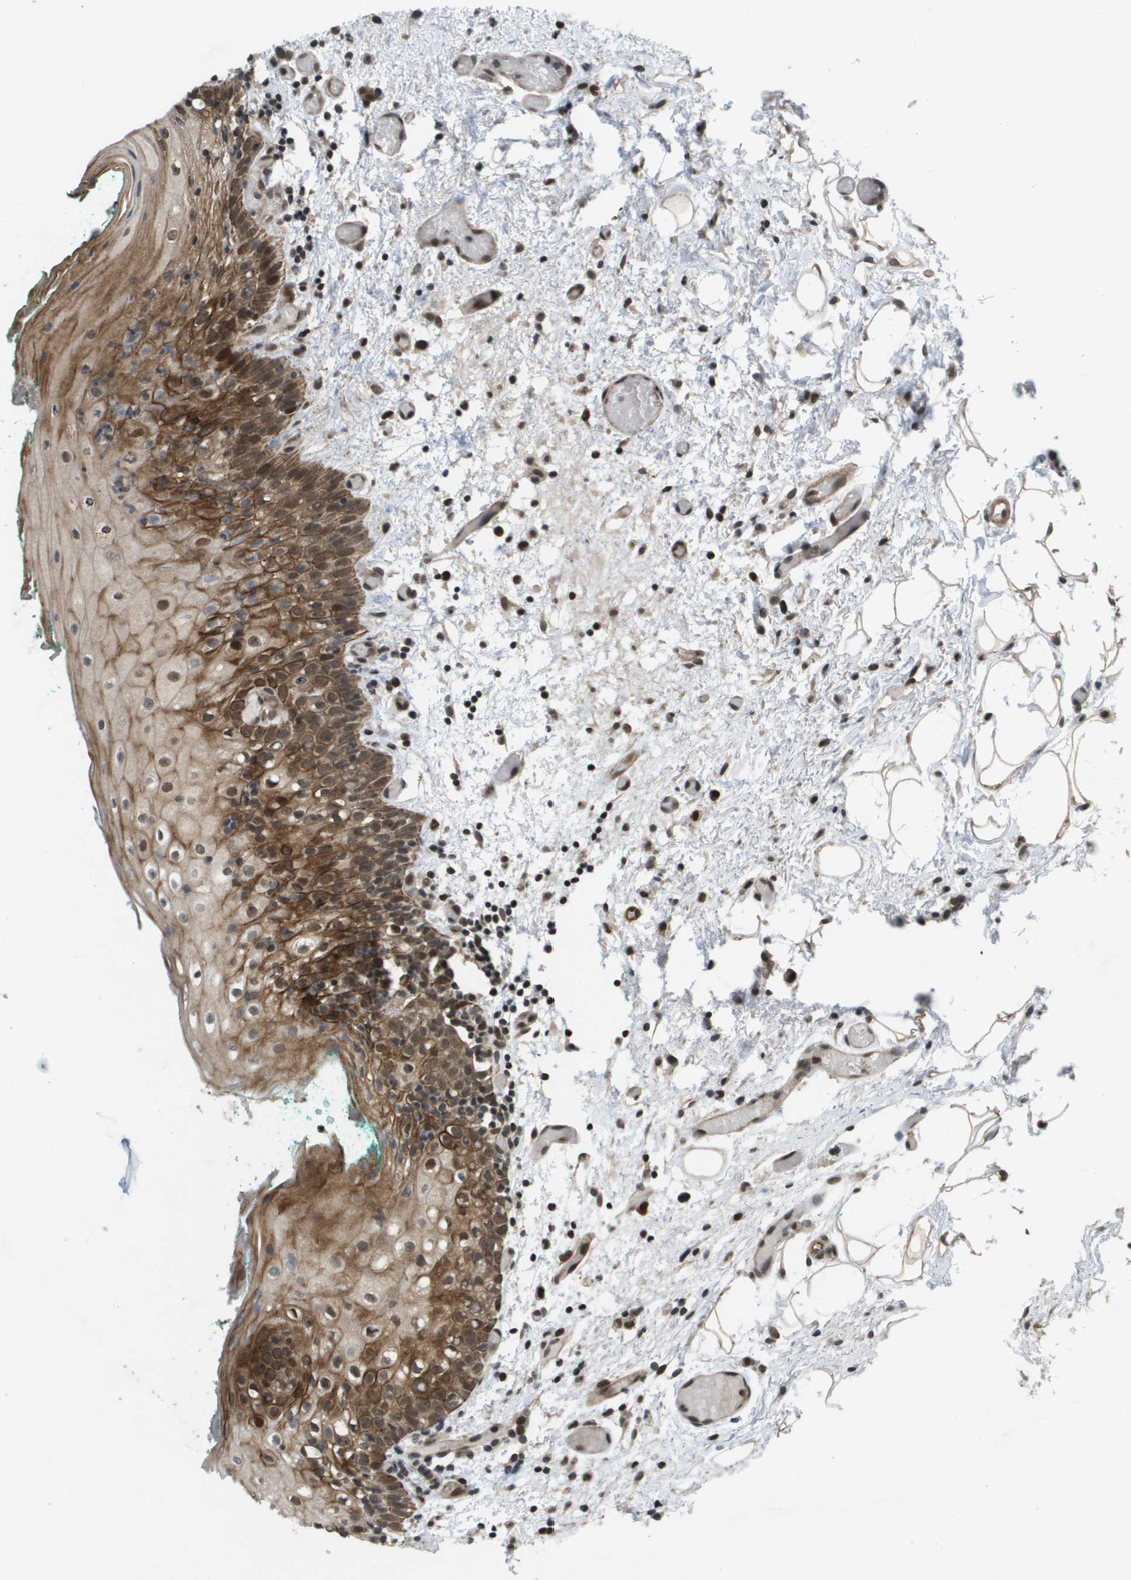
{"staining": {"intensity": "strong", "quantity": ">75%", "location": "cytoplasmic/membranous,nuclear"}, "tissue": "oral mucosa", "cell_type": "Squamous epithelial cells", "image_type": "normal", "snomed": [{"axis": "morphology", "description": "Normal tissue, NOS"}, {"axis": "morphology", "description": "Squamous cell carcinoma, NOS"}, {"axis": "topography", "description": "Oral tissue"}, {"axis": "topography", "description": "Salivary gland"}, {"axis": "topography", "description": "Head-Neck"}], "caption": "A histopathology image of oral mucosa stained for a protein exhibits strong cytoplasmic/membranous,nuclear brown staining in squamous epithelial cells. (Brightfield microscopy of DAB IHC at high magnification).", "gene": "KAT5", "patient": {"sex": "female", "age": 62}}